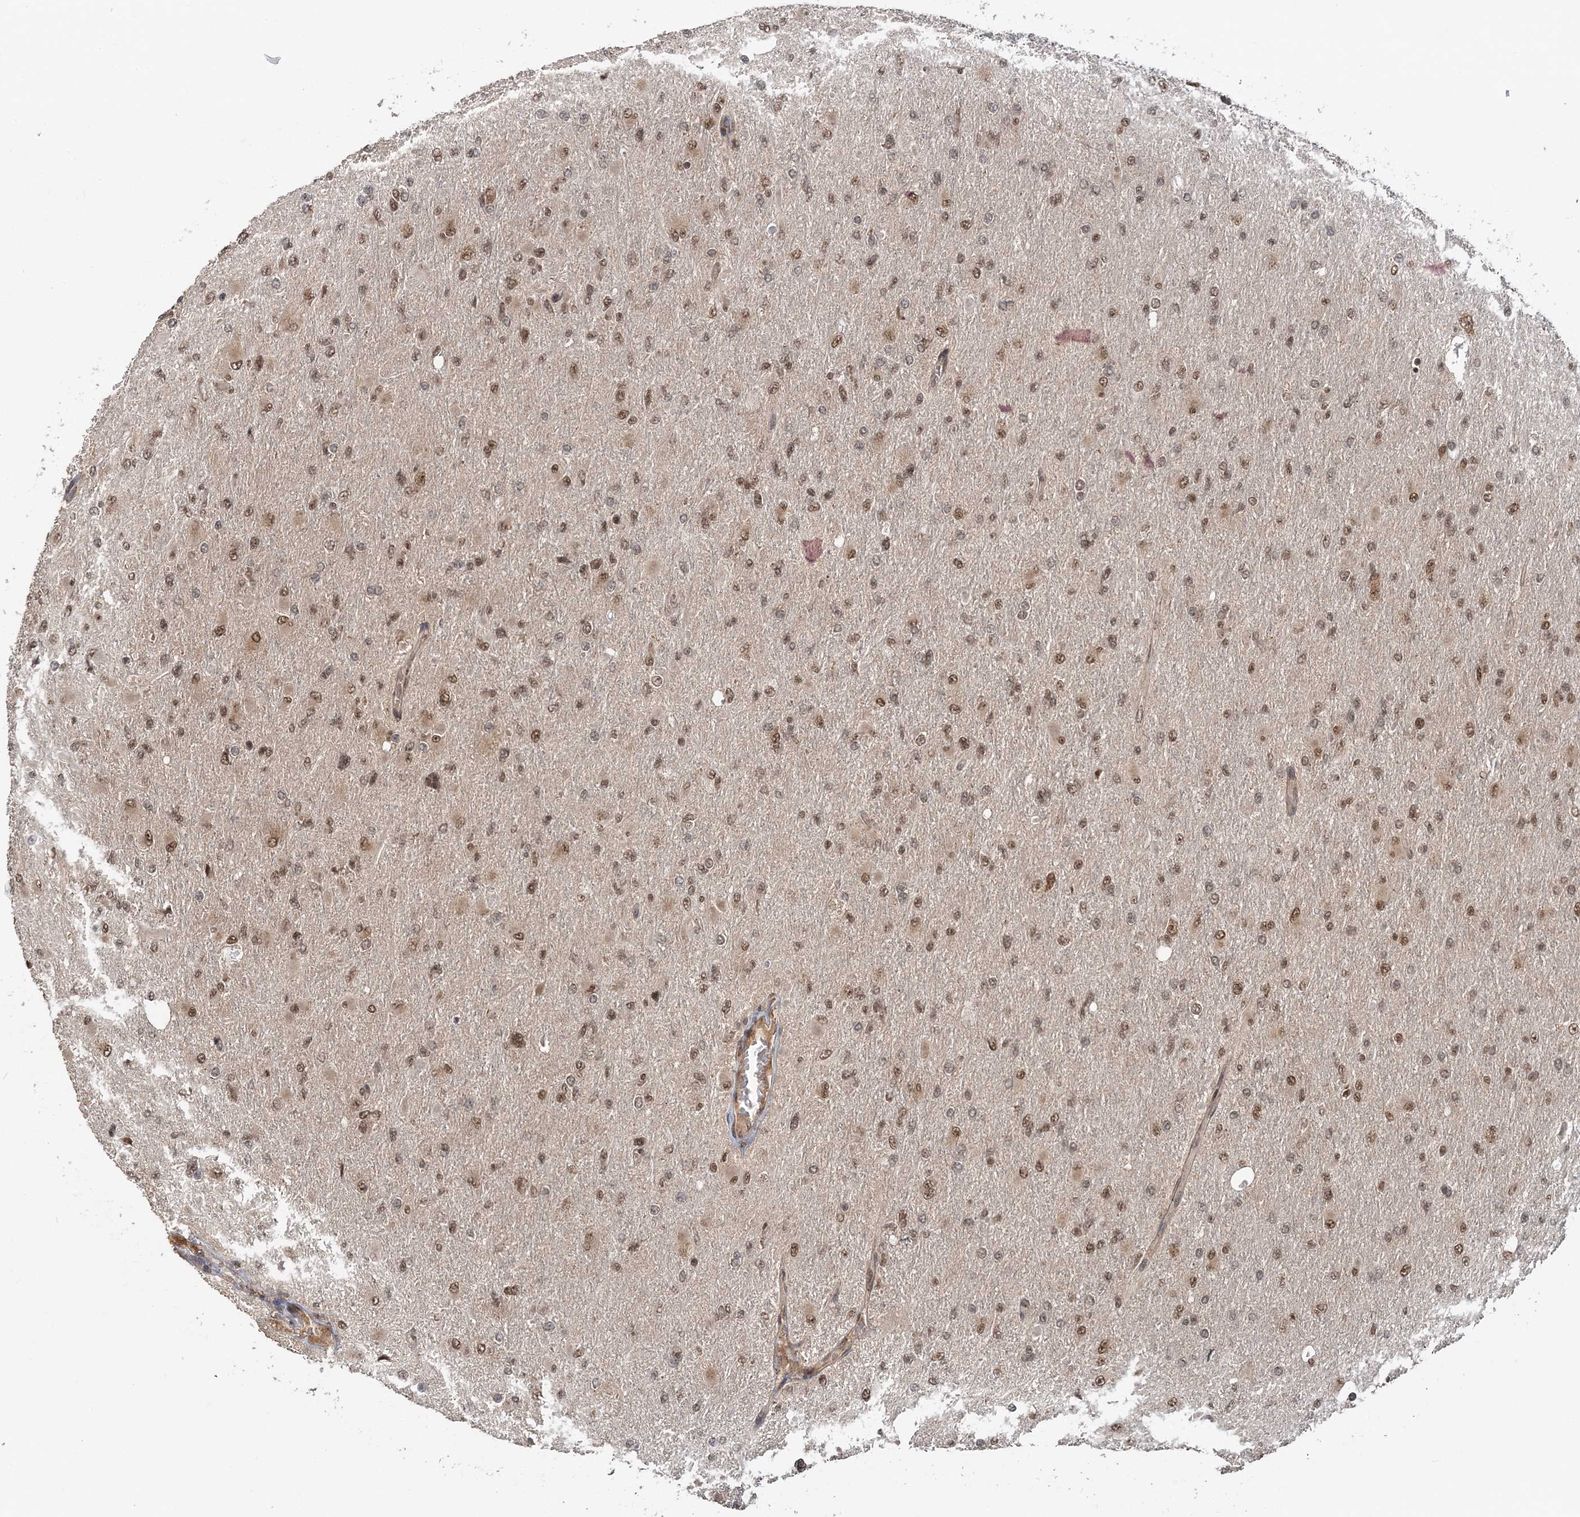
{"staining": {"intensity": "moderate", "quantity": ">75%", "location": "nuclear"}, "tissue": "glioma", "cell_type": "Tumor cells", "image_type": "cancer", "snomed": [{"axis": "morphology", "description": "Glioma, malignant, High grade"}, {"axis": "topography", "description": "Cerebral cortex"}], "caption": "Brown immunohistochemical staining in glioma demonstrates moderate nuclear expression in approximately >75% of tumor cells.", "gene": "TSHZ2", "patient": {"sex": "female", "age": 36}}